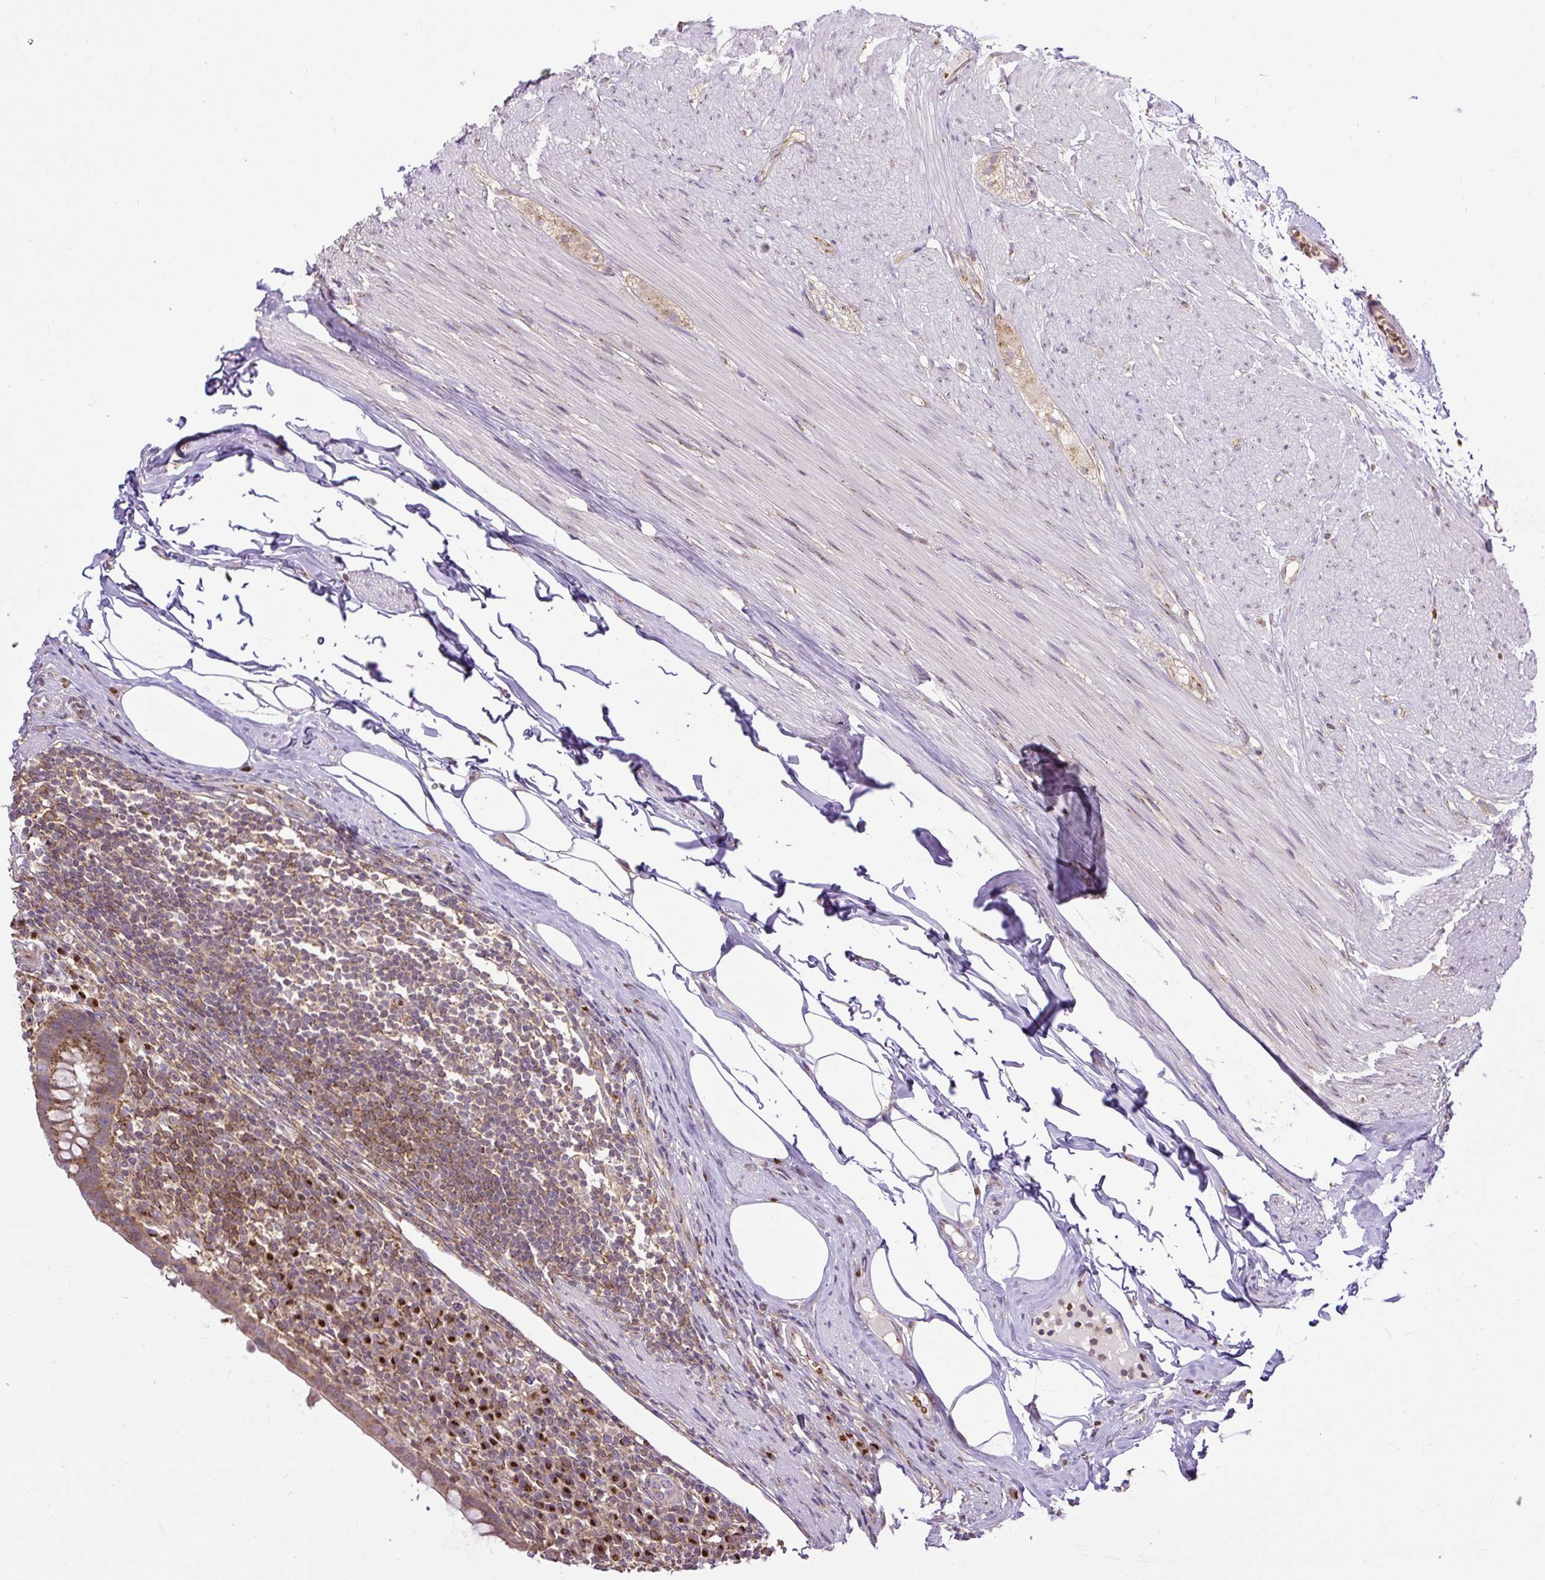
{"staining": {"intensity": "strong", "quantity": ">75%", "location": "cytoplasmic/membranous"}, "tissue": "appendix", "cell_type": "Glandular cells", "image_type": "normal", "snomed": [{"axis": "morphology", "description": "Normal tissue, NOS"}, {"axis": "topography", "description": "Appendix"}], "caption": "This photomicrograph demonstrates benign appendix stained with immunohistochemistry (IHC) to label a protein in brown. The cytoplasmic/membranous of glandular cells show strong positivity for the protein. Nuclei are counter-stained blue.", "gene": "SMC4", "patient": {"sex": "female", "age": 56}}